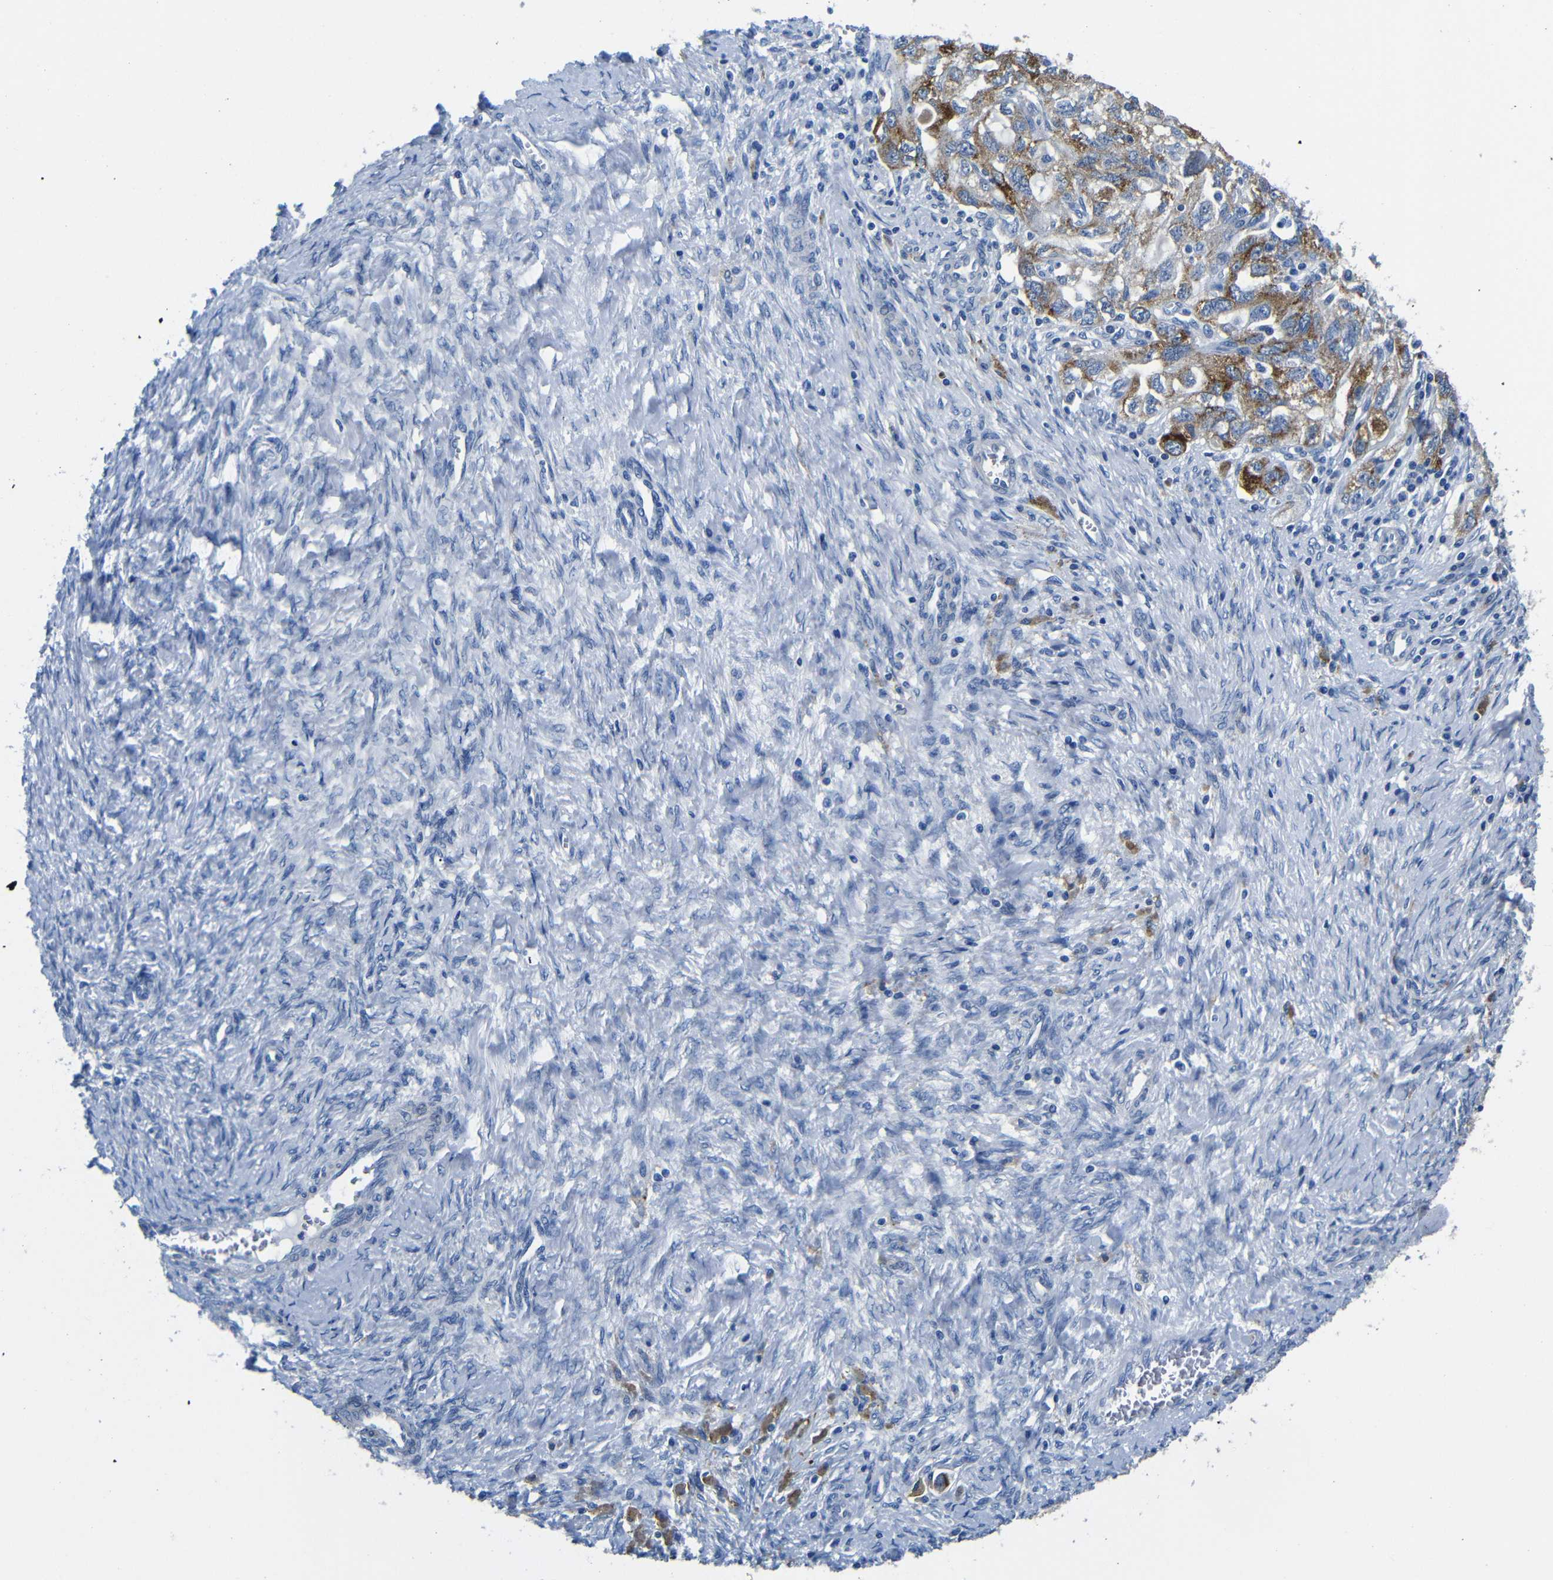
{"staining": {"intensity": "moderate", "quantity": ">75%", "location": "cytoplasmic/membranous"}, "tissue": "ovarian cancer", "cell_type": "Tumor cells", "image_type": "cancer", "snomed": [{"axis": "morphology", "description": "Carcinoma, NOS"}, {"axis": "morphology", "description": "Cystadenocarcinoma, serous, NOS"}, {"axis": "topography", "description": "Ovary"}], "caption": "Tumor cells show medium levels of moderate cytoplasmic/membranous expression in approximately >75% of cells in human ovarian carcinoma.", "gene": "TNFAIP1", "patient": {"sex": "female", "age": 69}}